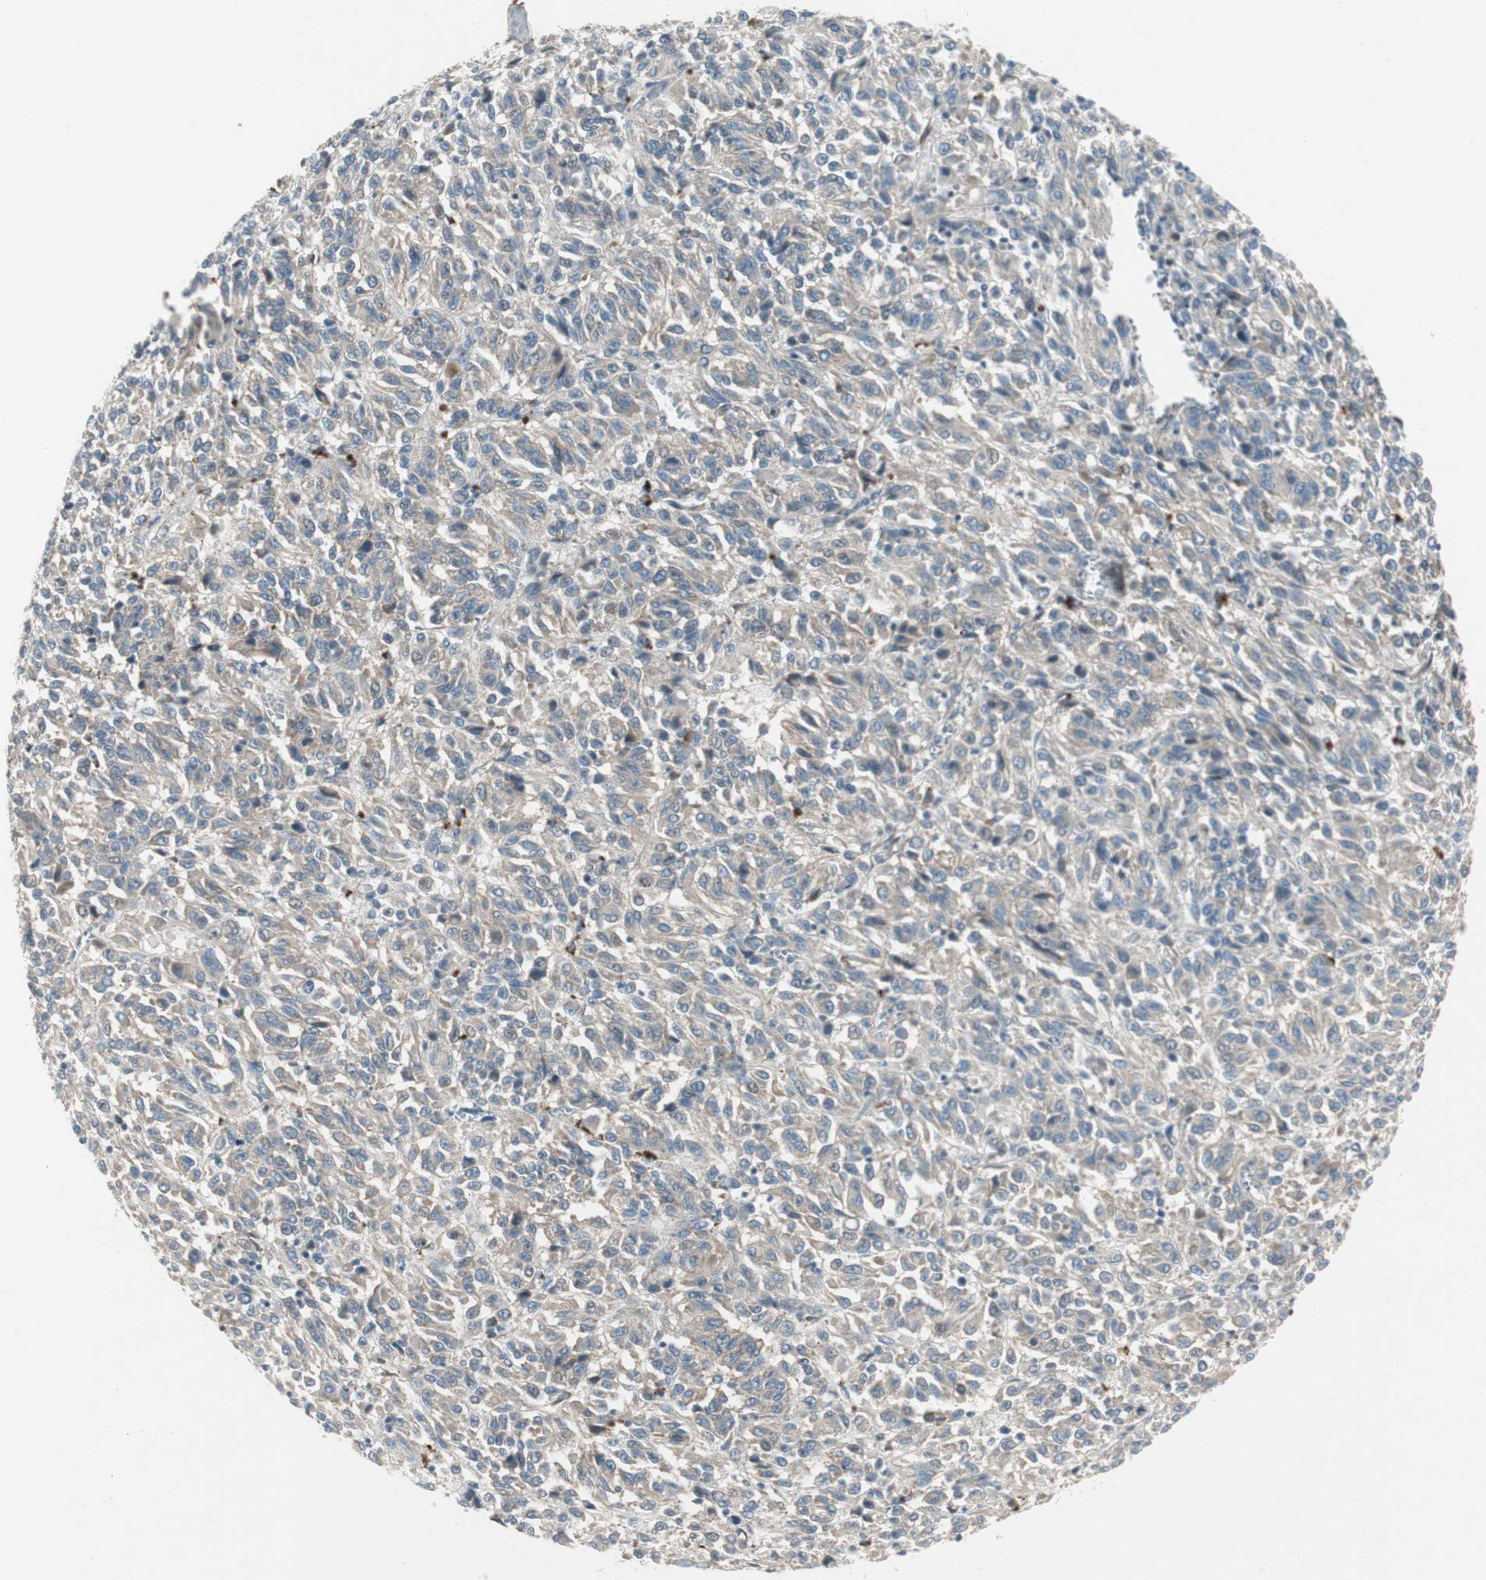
{"staining": {"intensity": "weak", "quantity": "25%-75%", "location": "cytoplasmic/membranous"}, "tissue": "melanoma", "cell_type": "Tumor cells", "image_type": "cancer", "snomed": [{"axis": "morphology", "description": "Malignant melanoma, Metastatic site"}, {"axis": "topography", "description": "Lung"}], "caption": "Approximately 25%-75% of tumor cells in human melanoma exhibit weak cytoplasmic/membranous protein positivity as visualized by brown immunohistochemical staining.", "gene": "PANK2", "patient": {"sex": "male", "age": 64}}